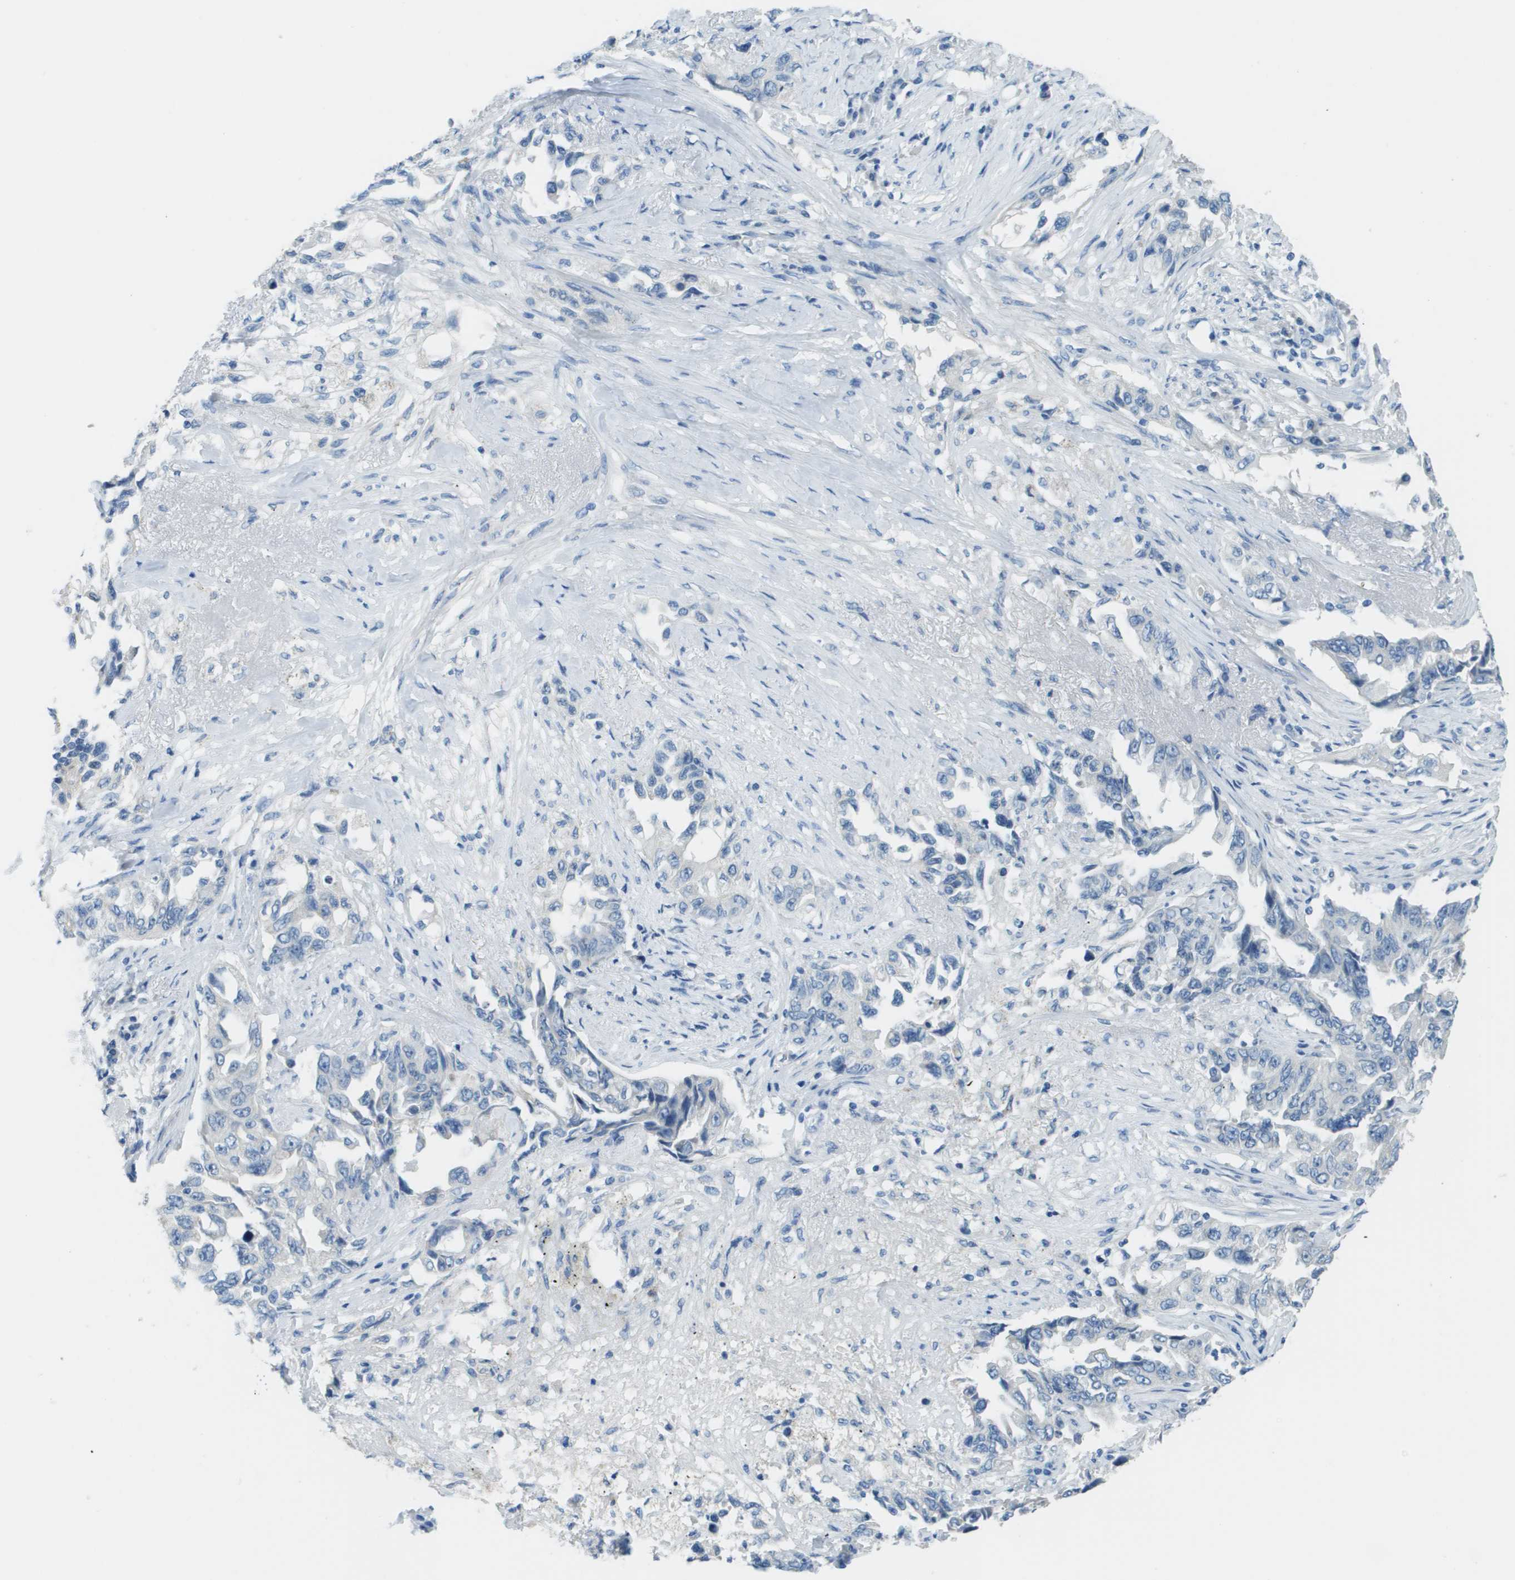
{"staining": {"intensity": "negative", "quantity": "none", "location": "none"}, "tissue": "lung cancer", "cell_type": "Tumor cells", "image_type": "cancer", "snomed": [{"axis": "morphology", "description": "Adenocarcinoma, NOS"}, {"axis": "topography", "description": "Lung"}], "caption": "This histopathology image is of lung cancer (adenocarcinoma) stained with immunohistochemistry to label a protein in brown with the nuclei are counter-stained blue. There is no expression in tumor cells.", "gene": "PTGDR2", "patient": {"sex": "female", "age": 51}}